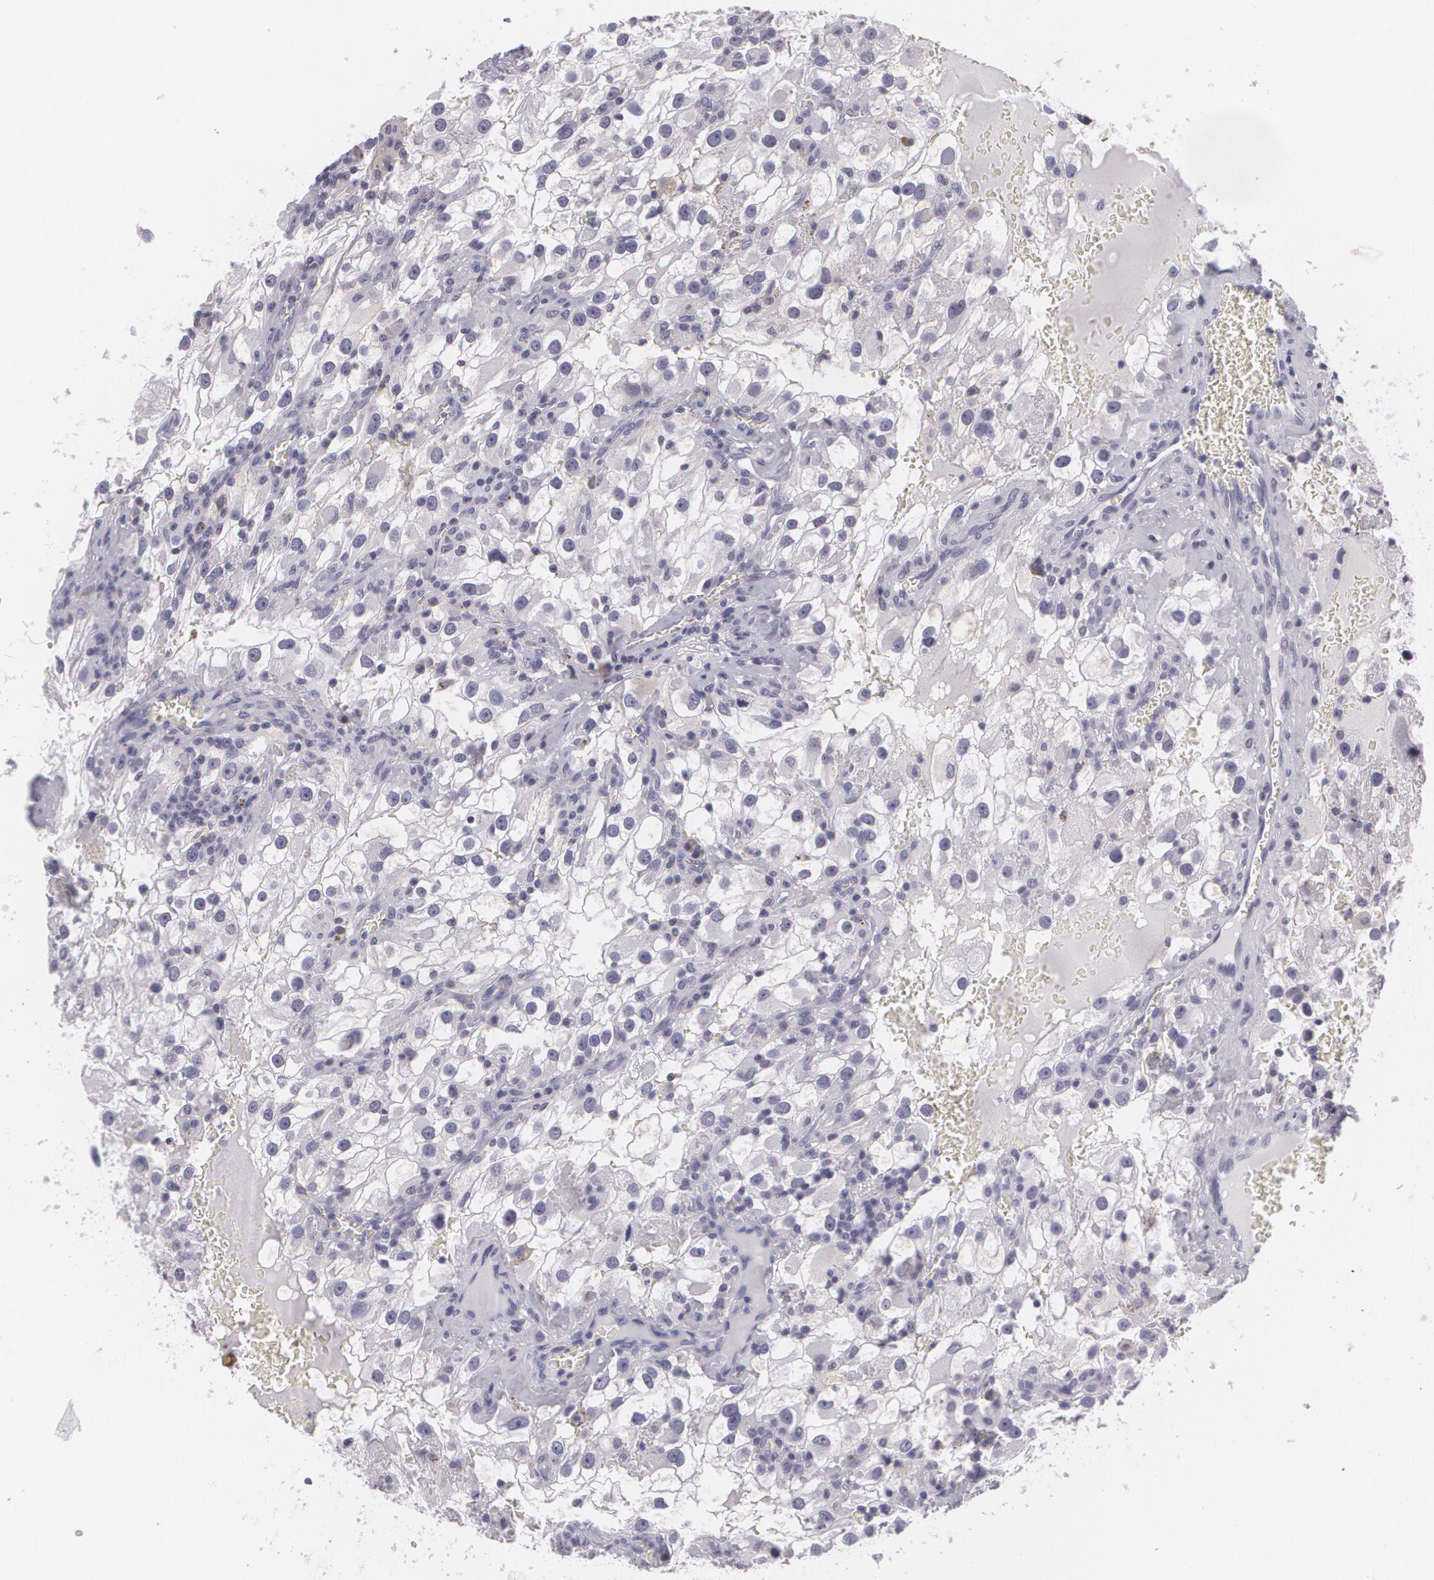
{"staining": {"intensity": "negative", "quantity": "none", "location": "none"}, "tissue": "renal cancer", "cell_type": "Tumor cells", "image_type": "cancer", "snomed": [{"axis": "morphology", "description": "Adenocarcinoma, NOS"}, {"axis": "topography", "description": "Kidney"}], "caption": "The image shows no significant positivity in tumor cells of renal adenocarcinoma.", "gene": "MAP2", "patient": {"sex": "female", "age": 52}}